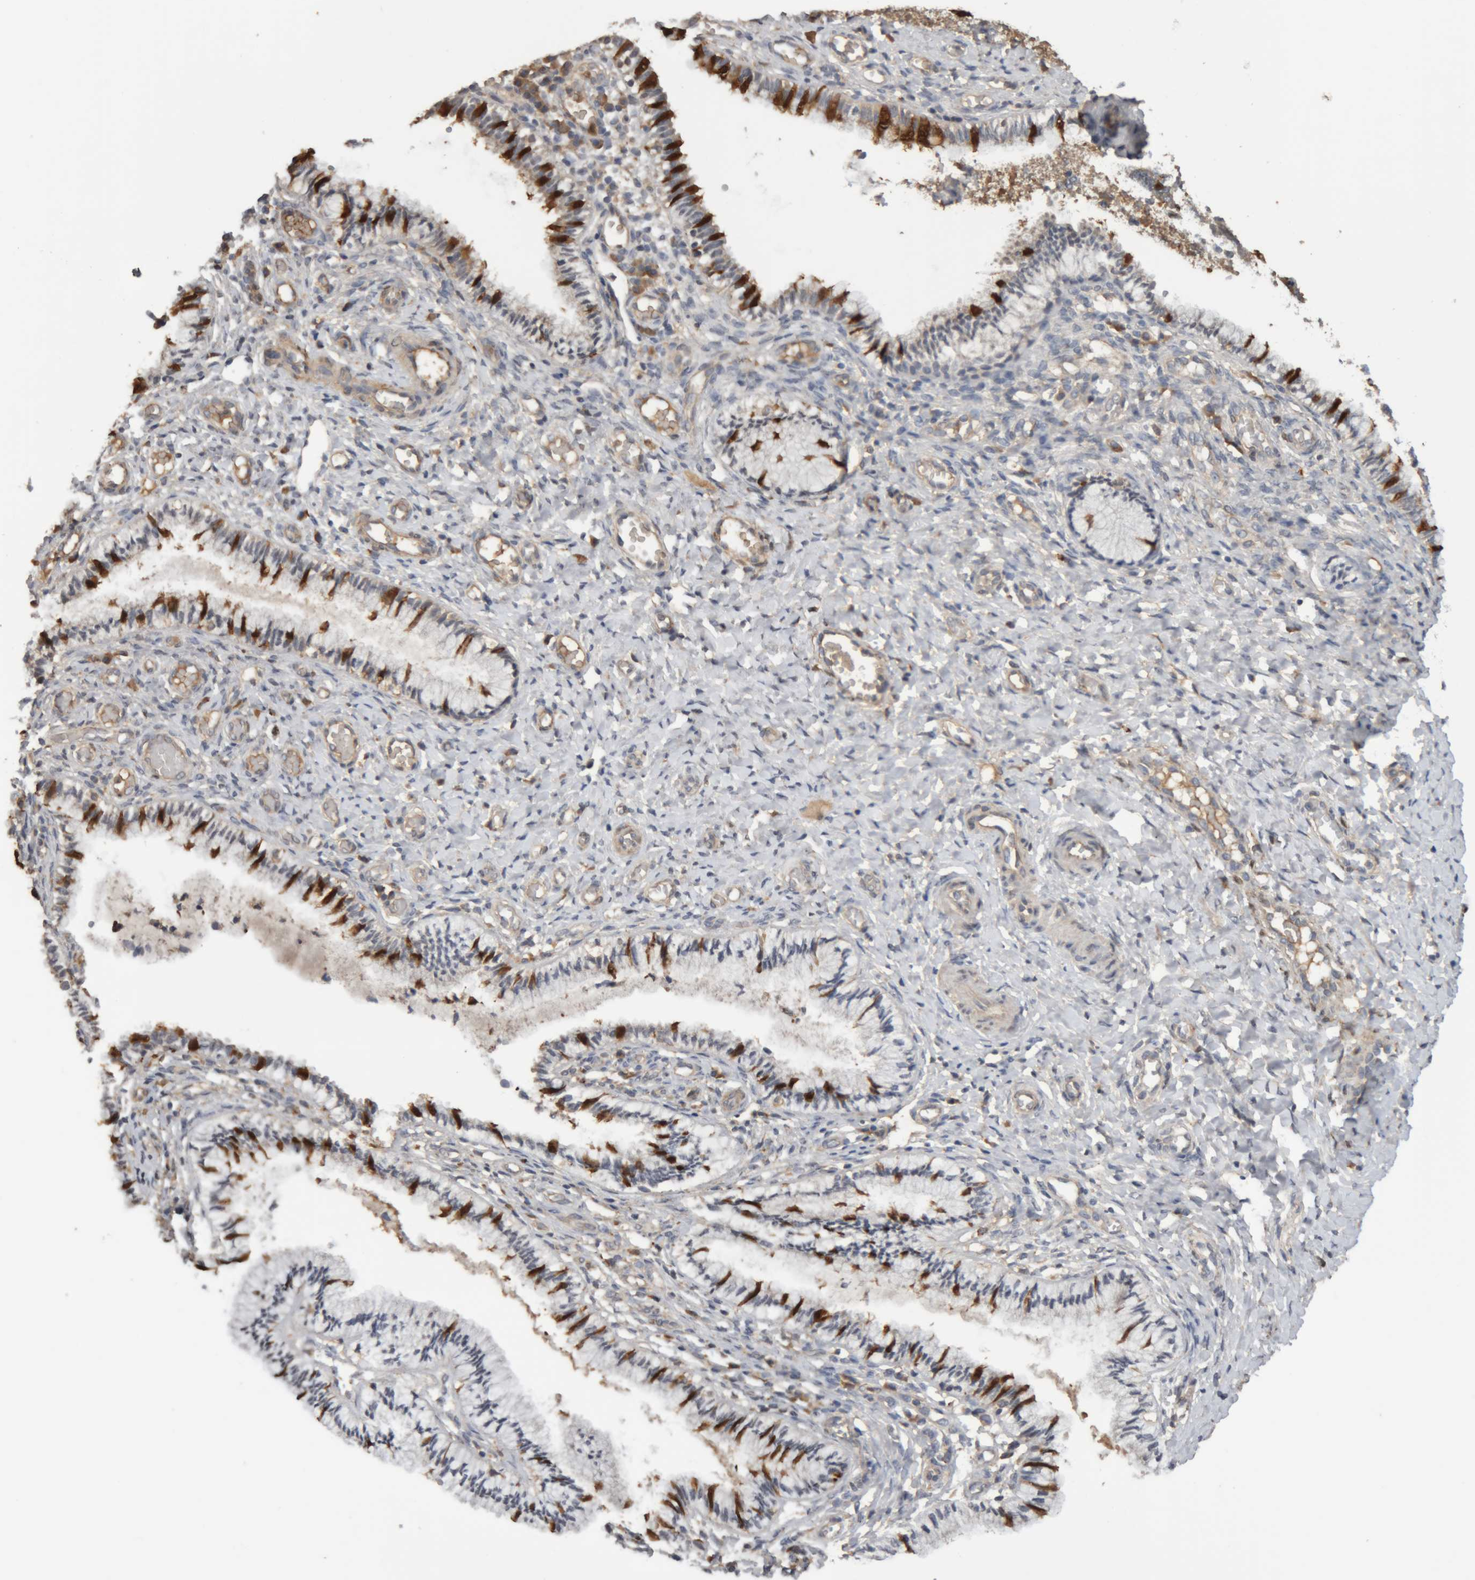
{"staining": {"intensity": "strong", "quantity": "25%-75%", "location": "cytoplasmic/membranous"}, "tissue": "cervix", "cell_type": "Glandular cells", "image_type": "normal", "snomed": [{"axis": "morphology", "description": "Normal tissue, NOS"}, {"axis": "topography", "description": "Cervix"}], "caption": "Immunohistochemical staining of benign human cervix reveals 25%-75% levels of strong cytoplasmic/membranous protein positivity in about 25%-75% of glandular cells.", "gene": "TMED7", "patient": {"sex": "female", "age": 27}}